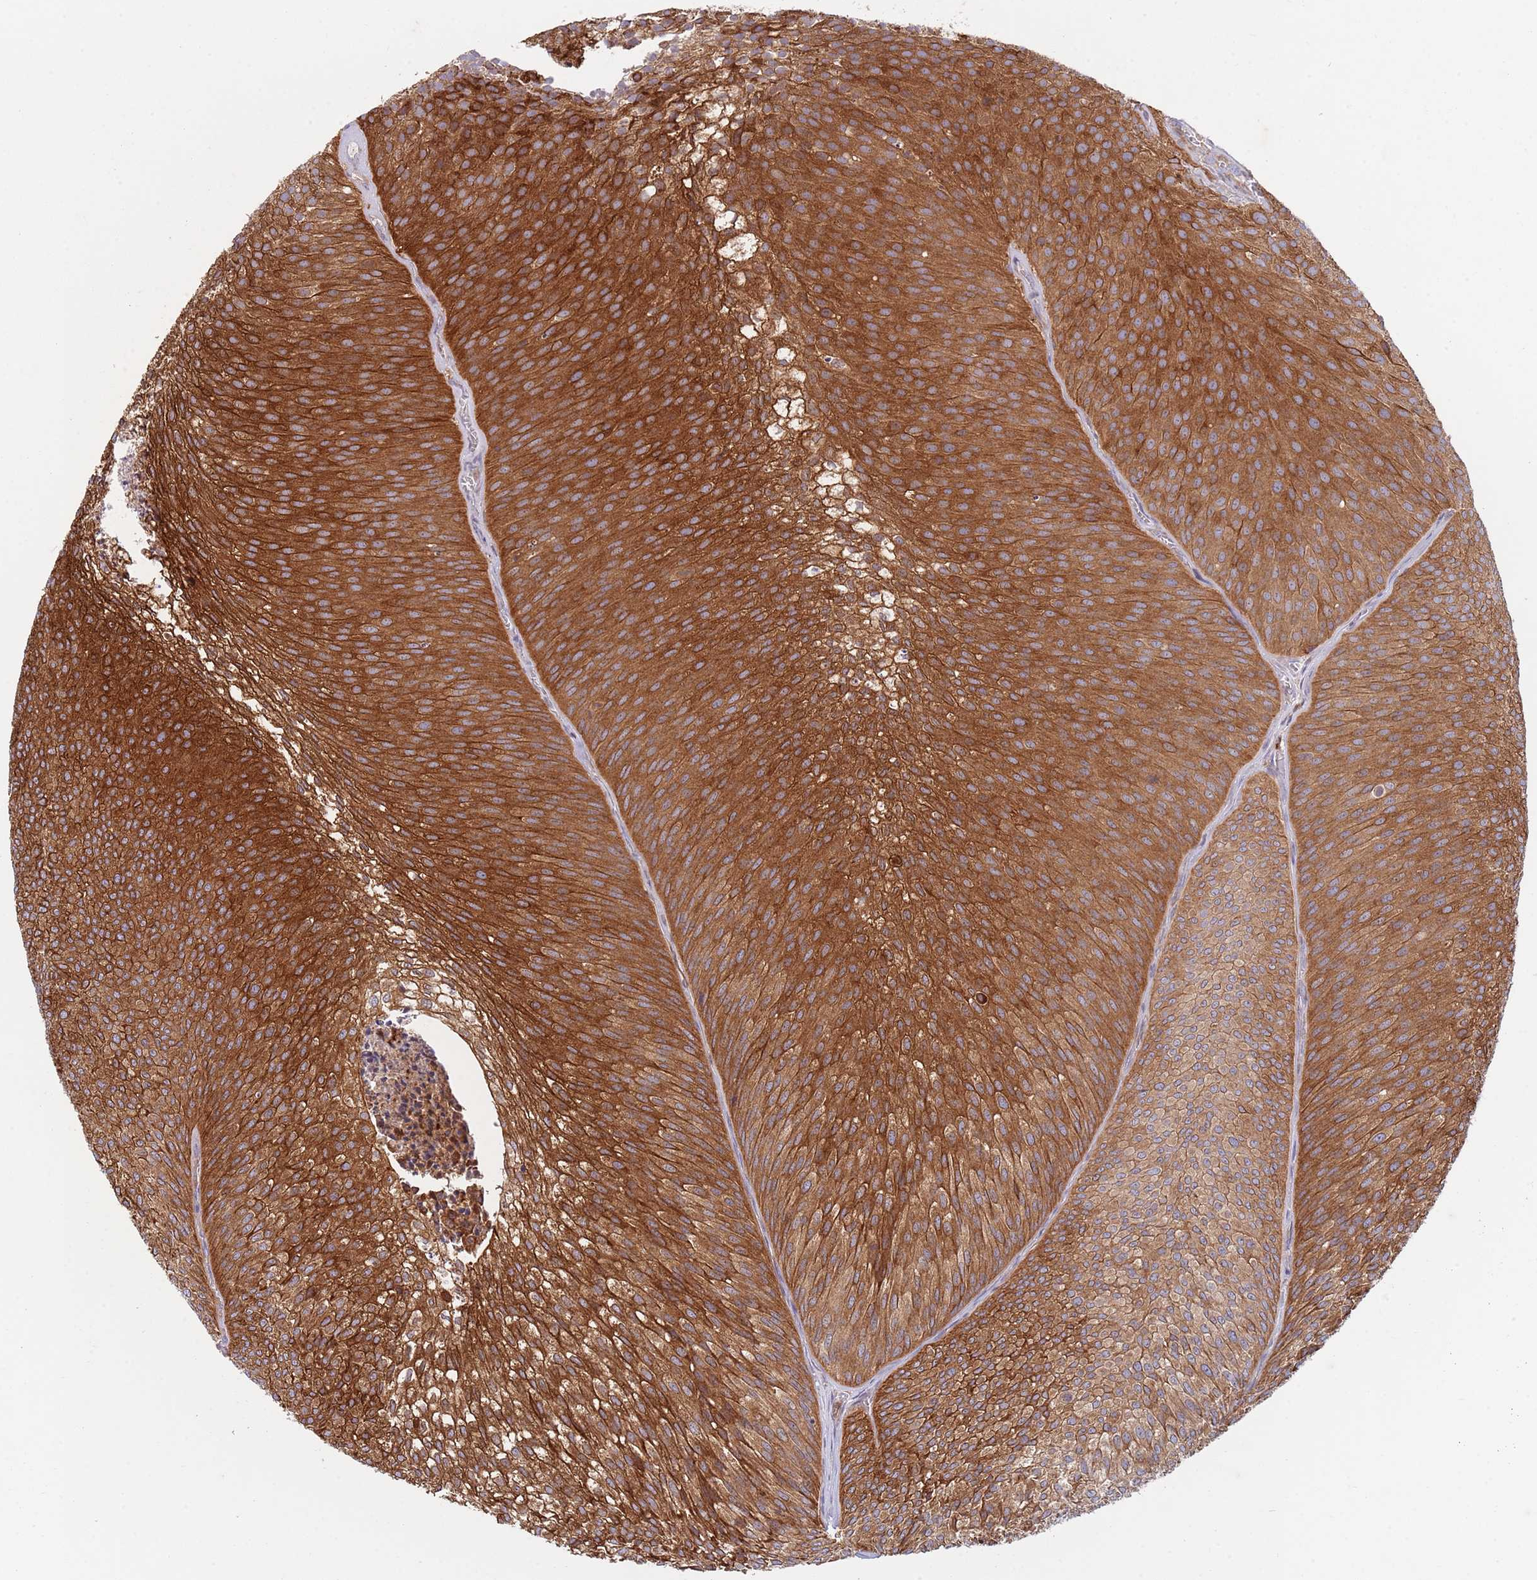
{"staining": {"intensity": "strong", "quantity": ">75%", "location": "cytoplasmic/membranous"}, "tissue": "urothelial cancer", "cell_type": "Tumor cells", "image_type": "cancer", "snomed": [{"axis": "morphology", "description": "Urothelial carcinoma, Low grade"}, {"axis": "topography", "description": "Urinary bladder"}], "caption": "Urothelial cancer stained with DAB immunohistochemistry reveals high levels of strong cytoplasmic/membranous positivity in about >75% of tumor cells.", "gene": "ZMYM5", "patient": {"sex": "male", "age": 91}}